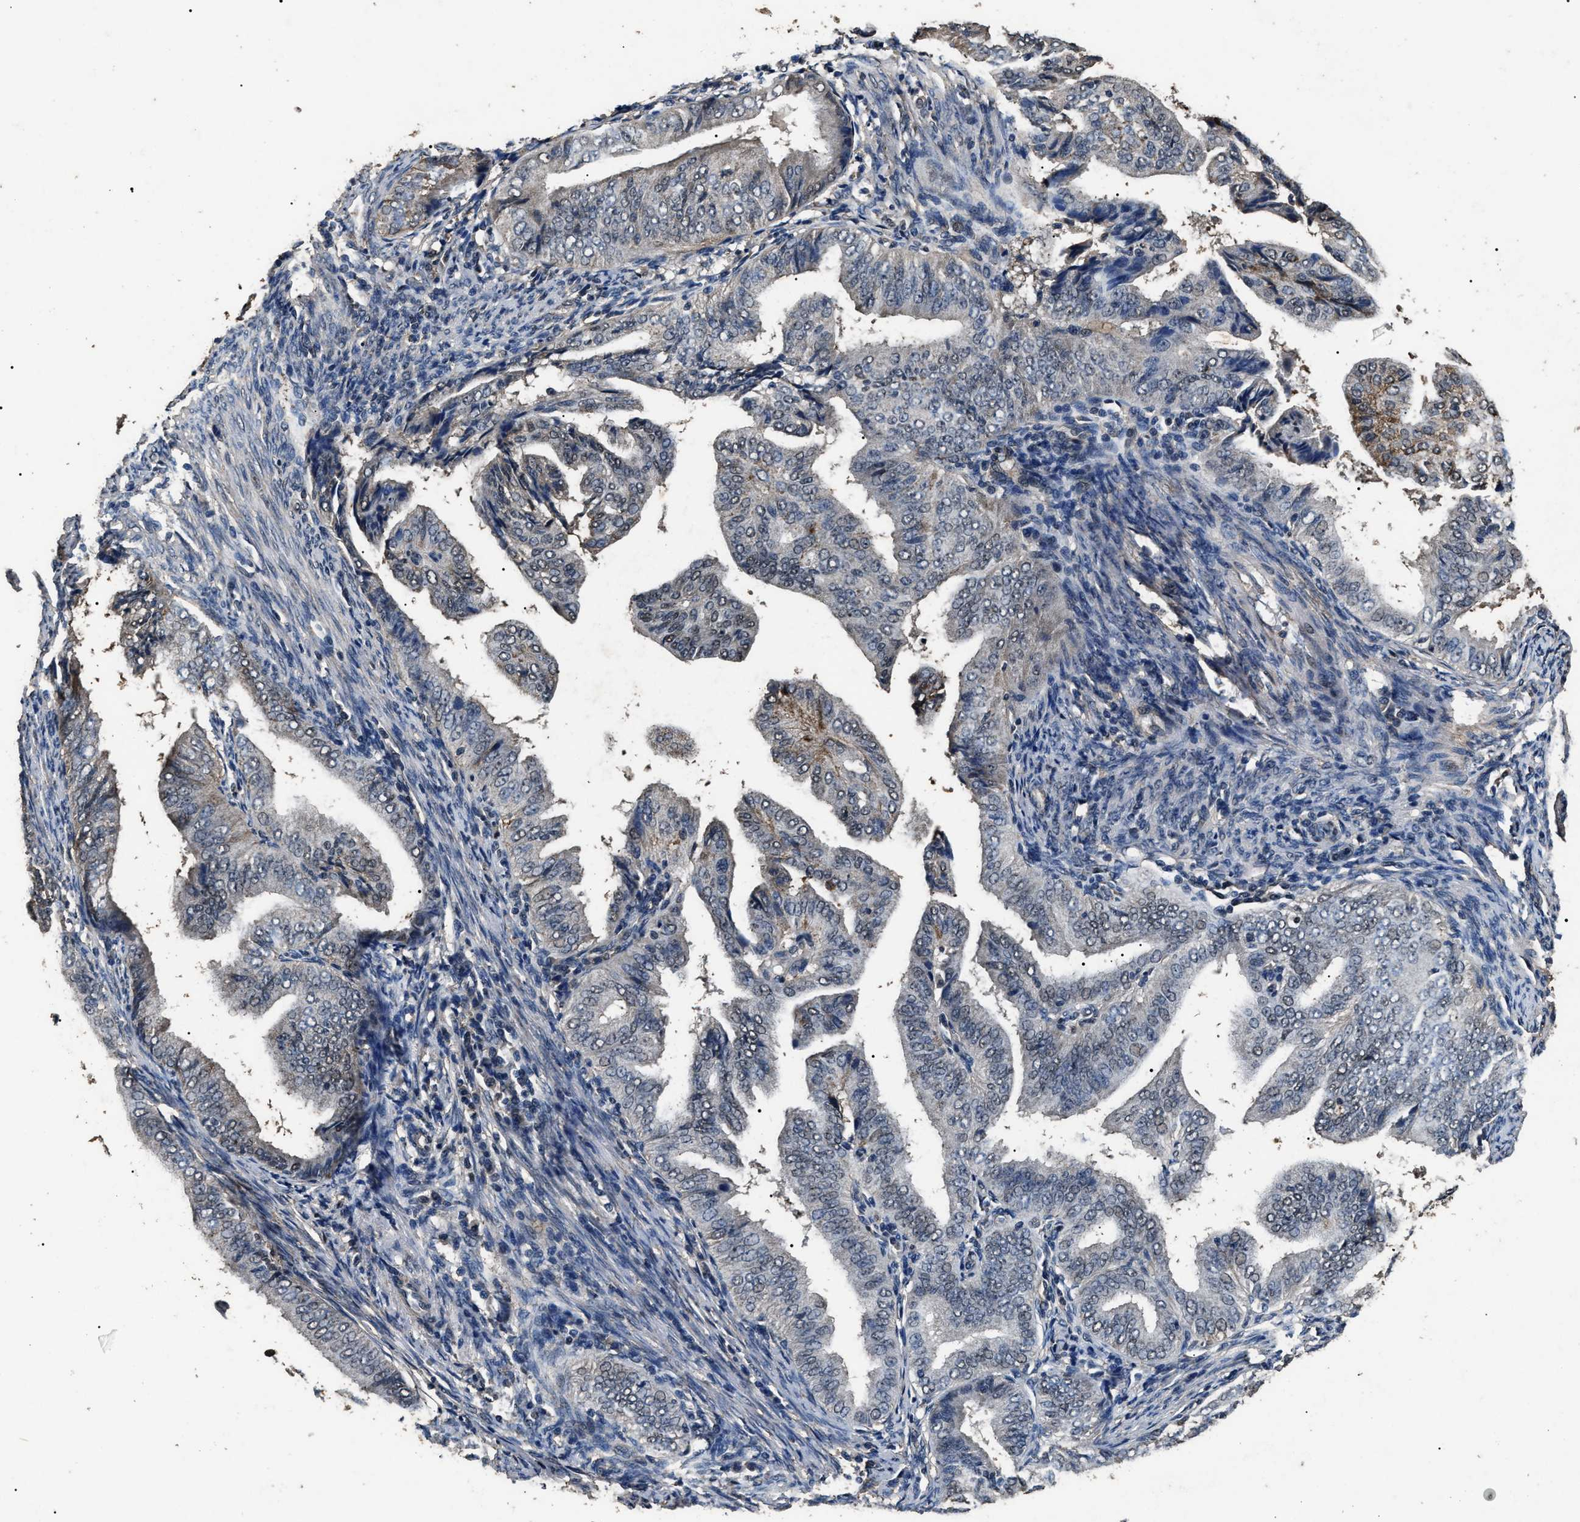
{"staining": {"intensity": "negative", "quantity": "none", "location": "none"}, "tissue": "endometrial cancer", "cell_type": "Tumor cells", "image_type": "cancer", "snomed": [{"axis": "morphology", "description": "Adenocarcinoma, NOS"}, {"axis": "topography", "description": "Endometrium"}], "caption": "Human adenocarcinoma (endometrial) stained for a protein using immunohistochemistry (IHC) displays no positivity in tumor cells.", "gene": "ANP32E", "patient": {"sex": "female", "age": 58}}